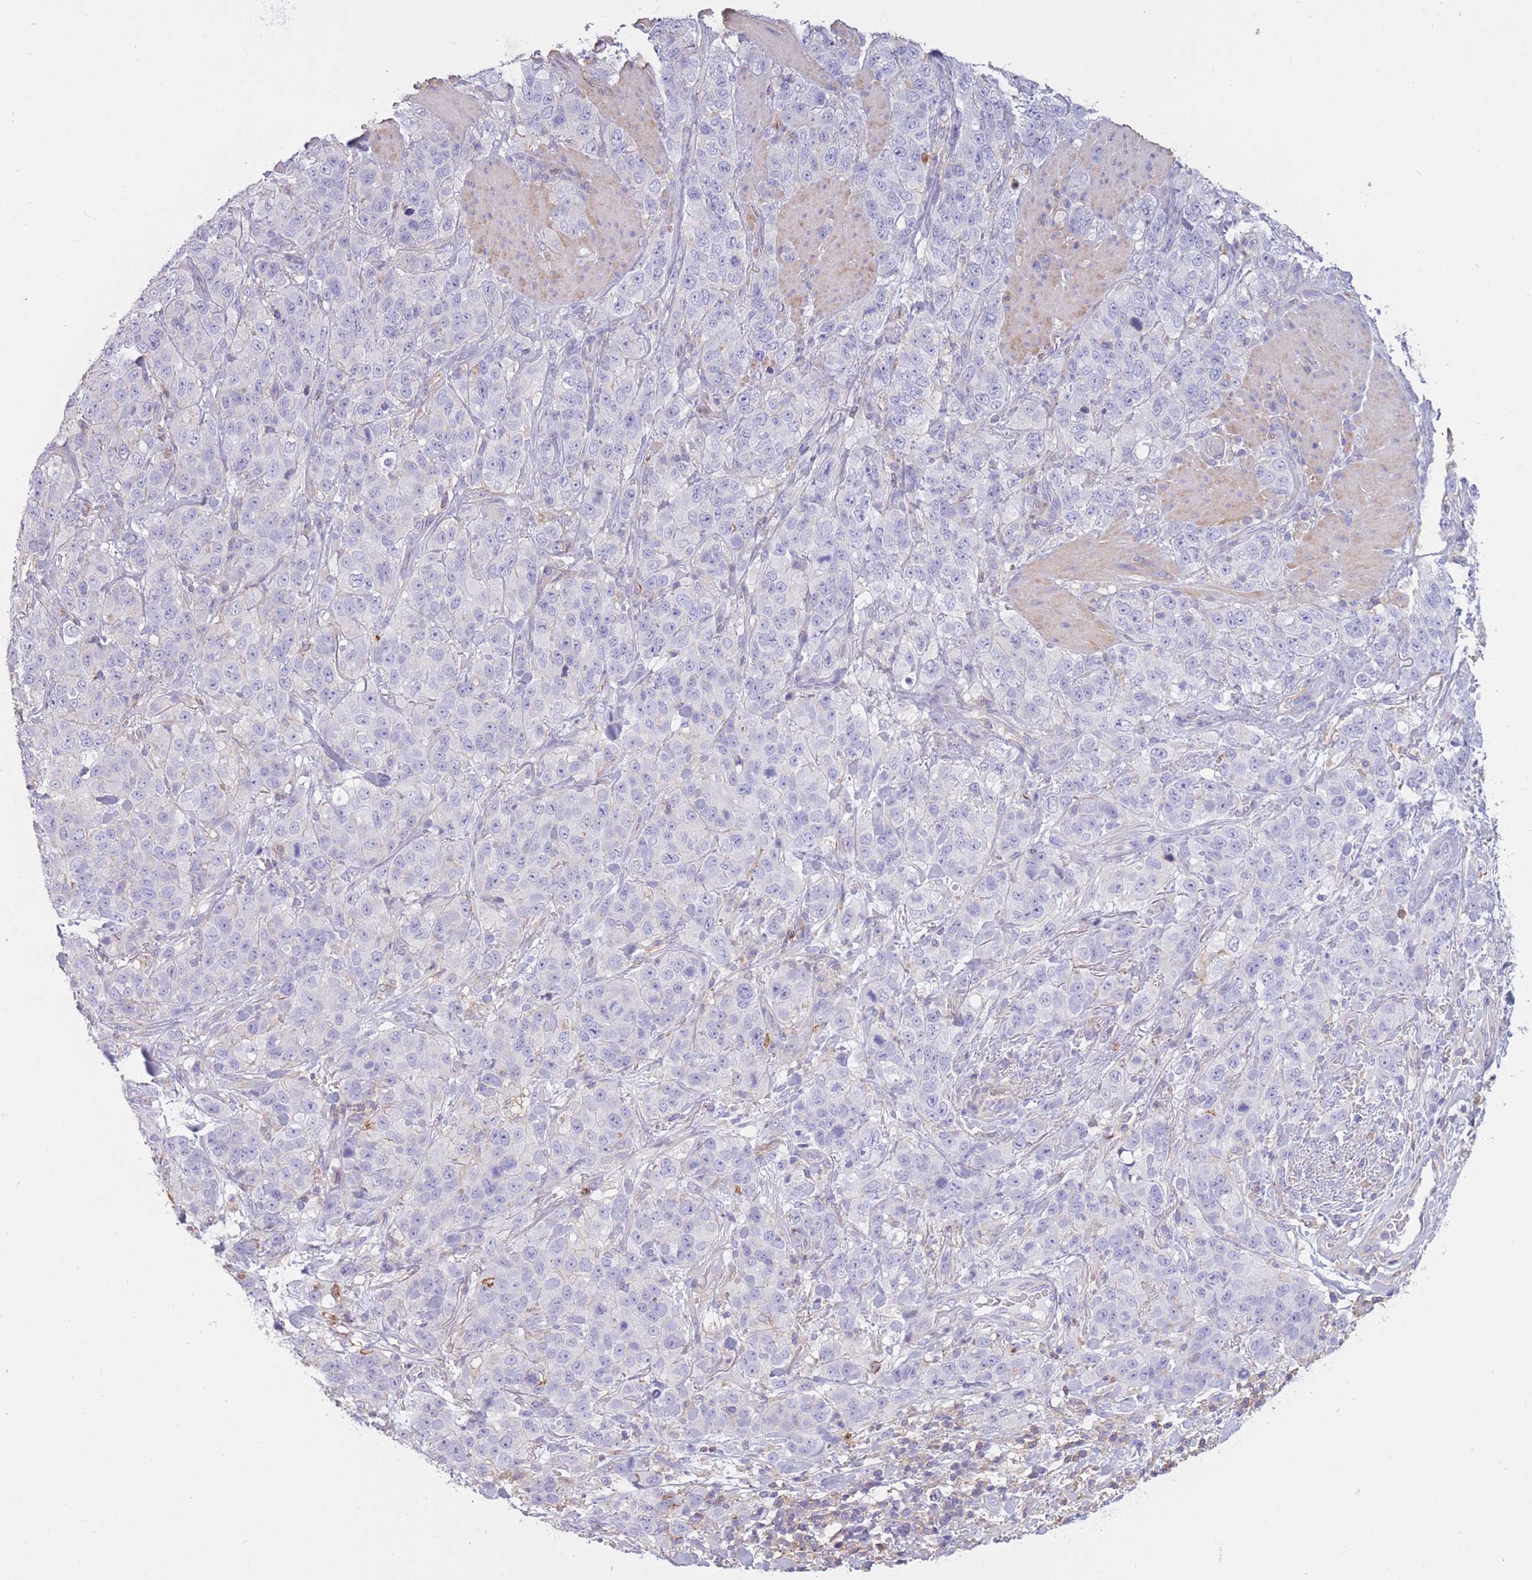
{"staining": {"intensity": "negative", "quantity": "none", "location": "none"}, "tissue": "stomach cancer", "cell_type": "Tumor cells", "image_type": "cancer", "snomed": [{"axis": "morphology", "description": "Adenocarcinoma, NOS"}, {"axis": "topography", "description": "Stomach"}], "caption": "High magnification brightfield microscopy of stomach adenocarcinoma stained with DAB (3,3'-diaminobenzidine) (brown) and counterstained with hematoxylin (blue): tumor cells show no significant expression. Brightfield microscopy of immunohistochemistry stained with DAB (brown) and hematoxylin (blue), captured at high magnification.", "gene": "PDHA1", "patient": {"sex": "male", "age": 48}}